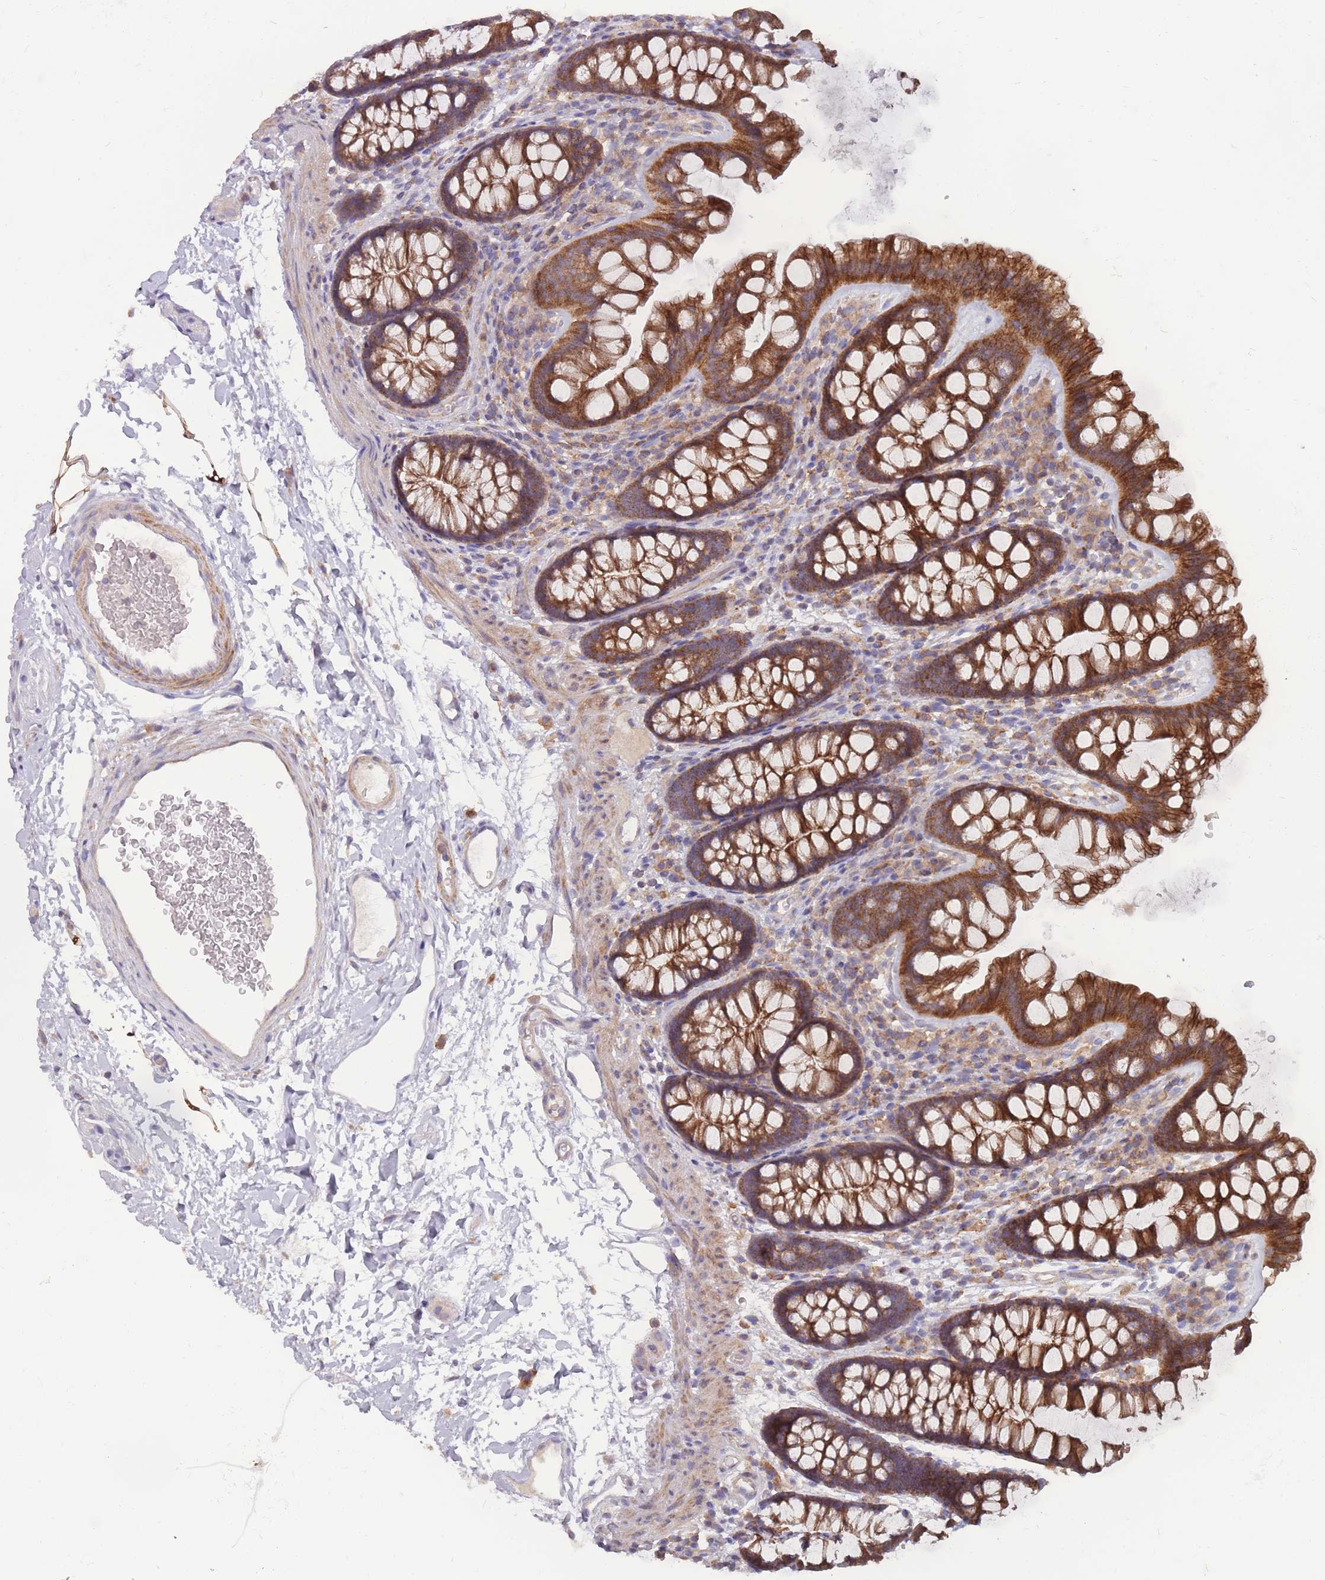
{"staining": {"intensity": "moderate", "quantity": "25%-75%", "location": "cytoplasmic/membranous"}, "tissue": "colon", "cell_type": "Endothelial cells", "image_type": "normal", "snomed": [{"axis": "morphology", "description": "Normal tissue, NOS"}, {"axis": "topography", "description": "Colon"}], "caption": "Colon was stained to show a protein in brown. There is medium levels of moderate cytoplasmic/membranous expression in approximately 25%-75% of endothelial cells. Ihc stains the protein in brown and the nuclei are stained blue.", "gene": "CD33", "patient": {"sex": "female", "age": 62}}